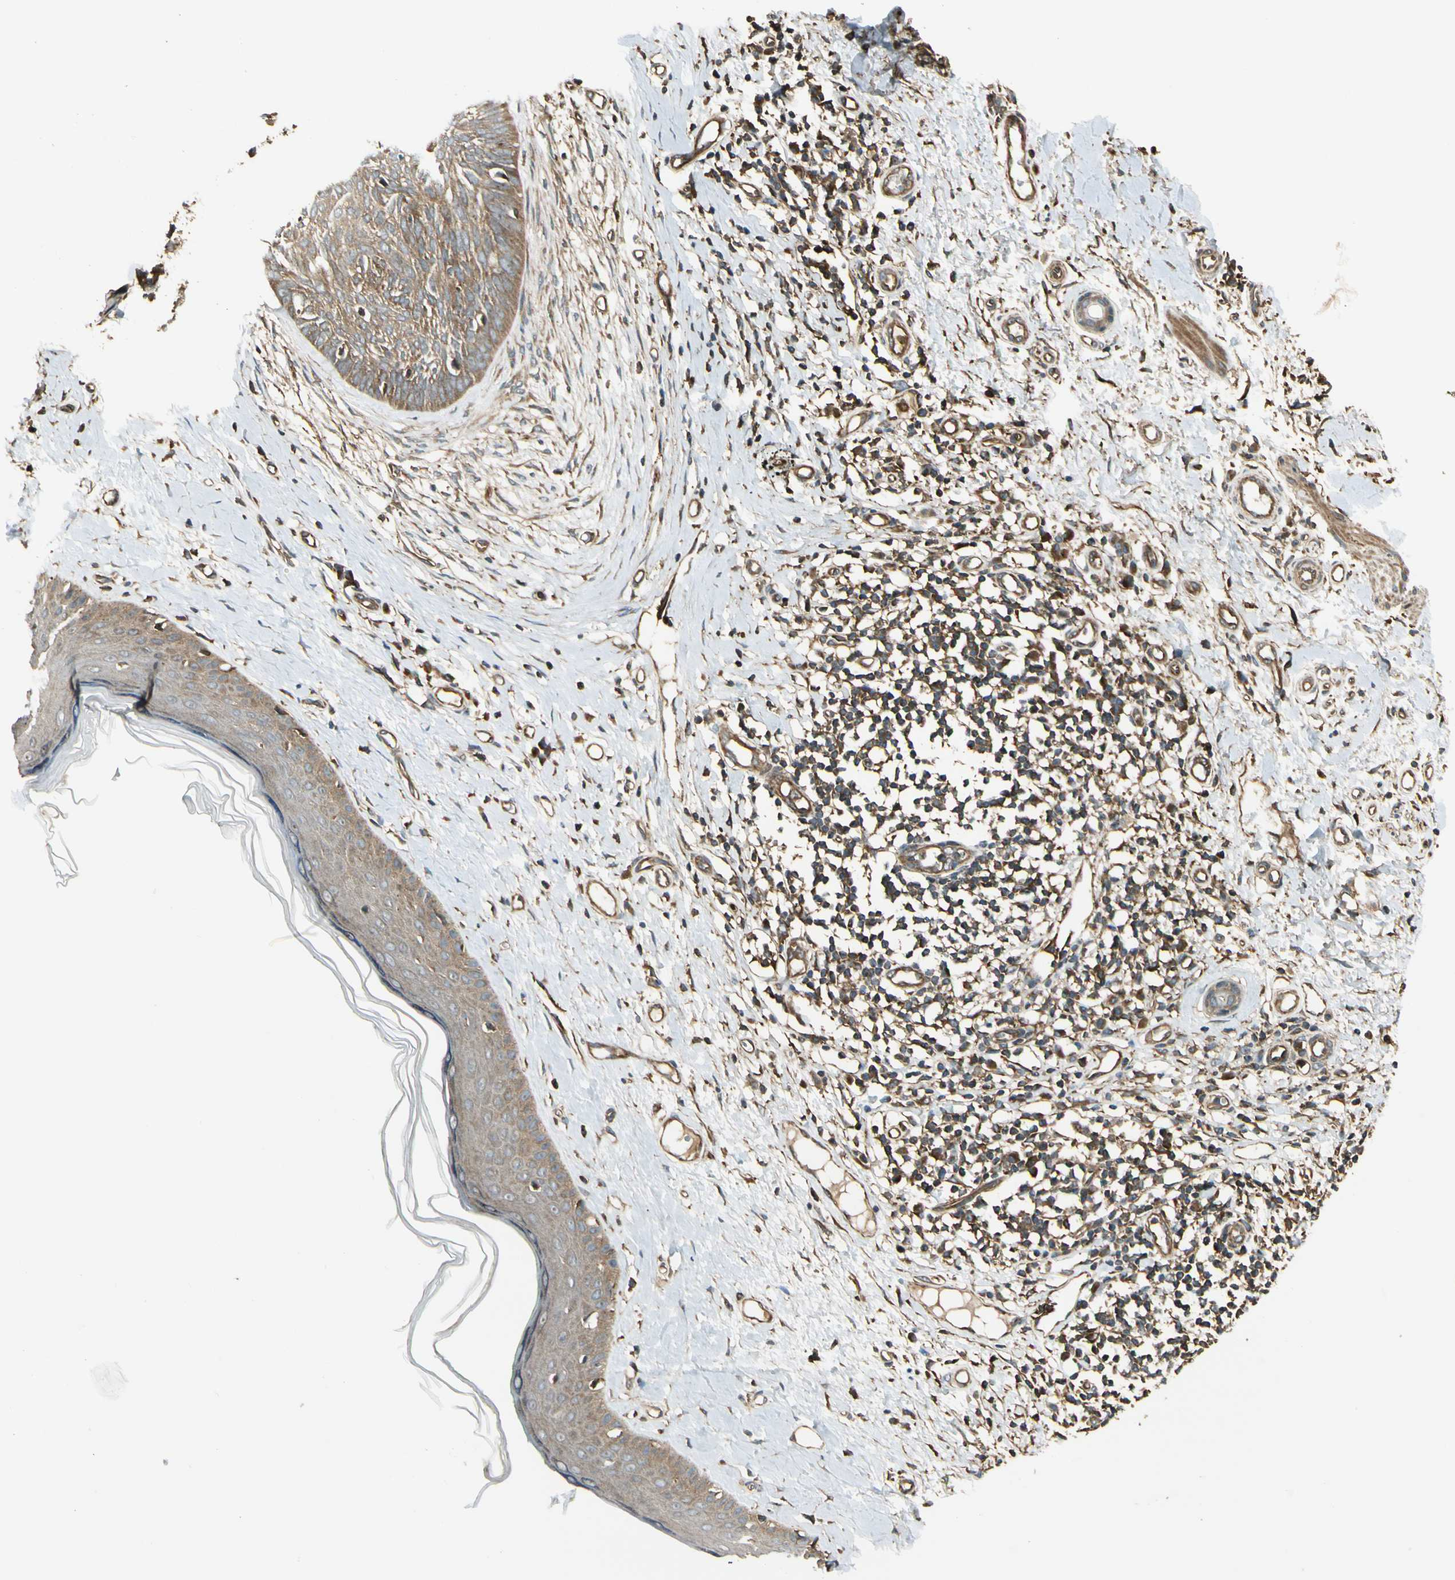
{"staining": {"intensity": "moderate", "quantity": ">75%", "location": "cytoplasmic/membranous"}, "tissue": "skin cancer", "cell_type": "Tumor cells", "image_type": "cancer", "snomed": [{"axis": "morphology", "description": "Normal tissue, NOS"}, {"axis": "morphology", "description": "Basal cell carcinoma"}, {"axis": "topography", "description": "Skin"}], "caption": "Protein staining of skin basal cell carcinoma tissue demonstrates moderate cytoplasmic/membranous expression in about >75% of tumor cells.", "gene": "FKBP15", "patient": {"sex": "male", "age": 71}}